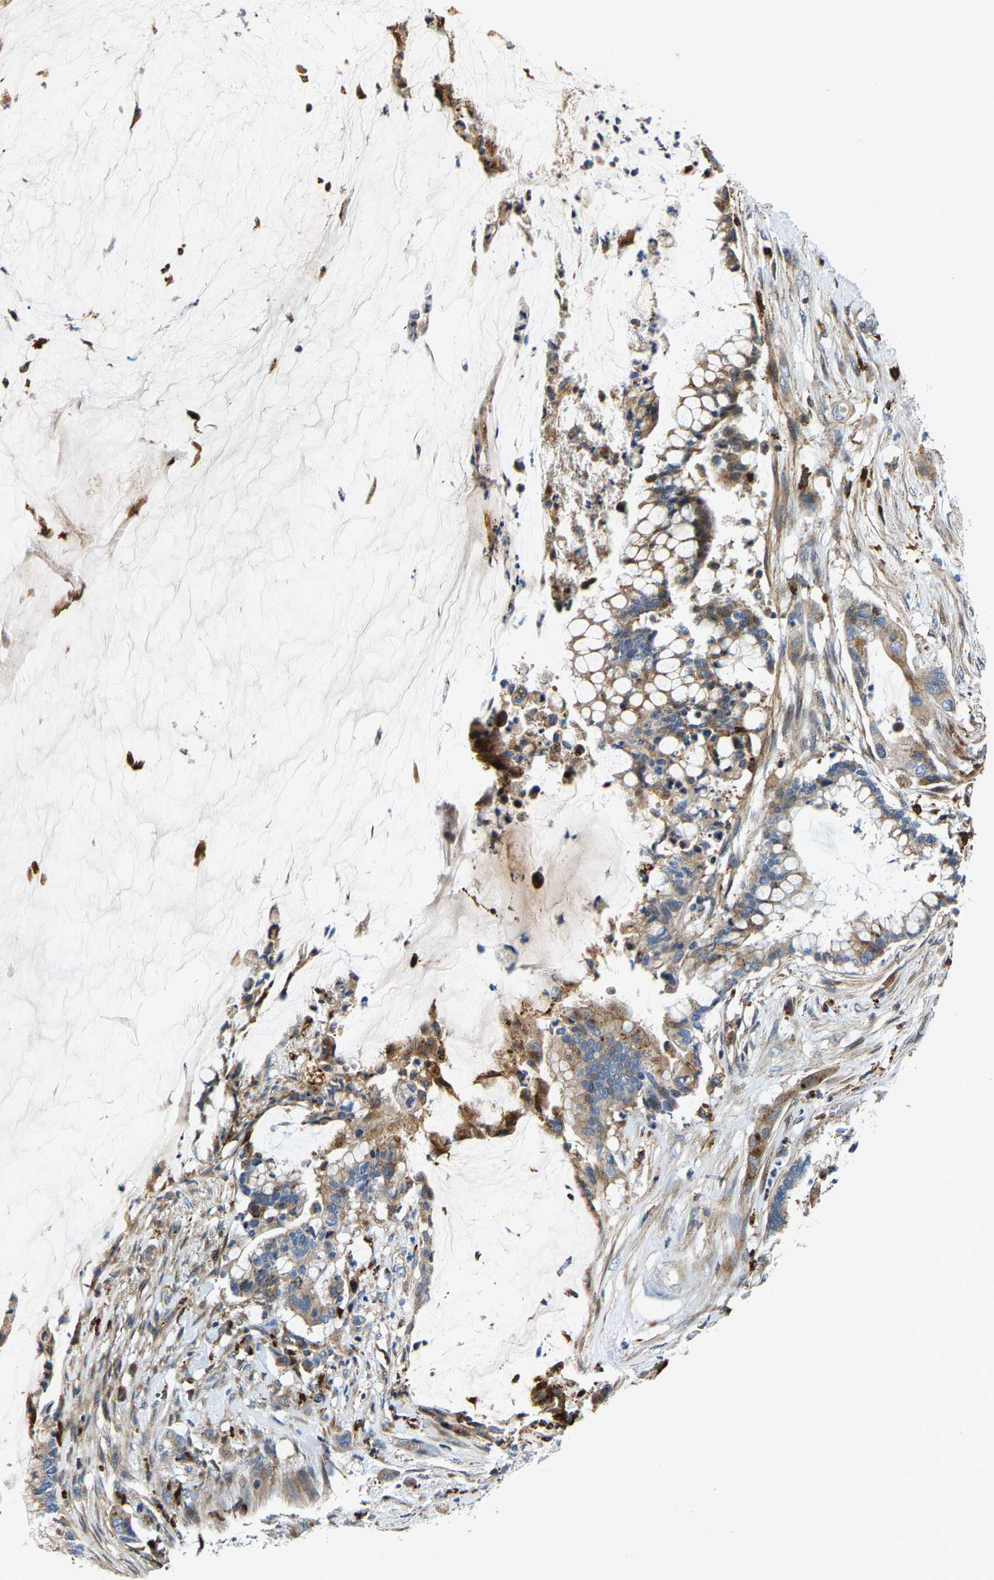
{"staining": {"intensity": "moderate", "quantity": ">75%", "location": "cytoplasmic/membranous"}, "tissue": "pancreatic cancer", "cell_type": "Tumor cells", "image_type": "cancer", "snomed": [{"axis": "morphology", "description": "Adenocarcinoma, NOS"}, {"axis": "topography", "description": "Pancreas"}], "caption": "An image of human pancreatic cancer stained for a protein shows moderate cytoplasmic/membranous brown staining in tumor cells.", "gene": "DPP7", "patient": {"sex": "male", "age": 41}}